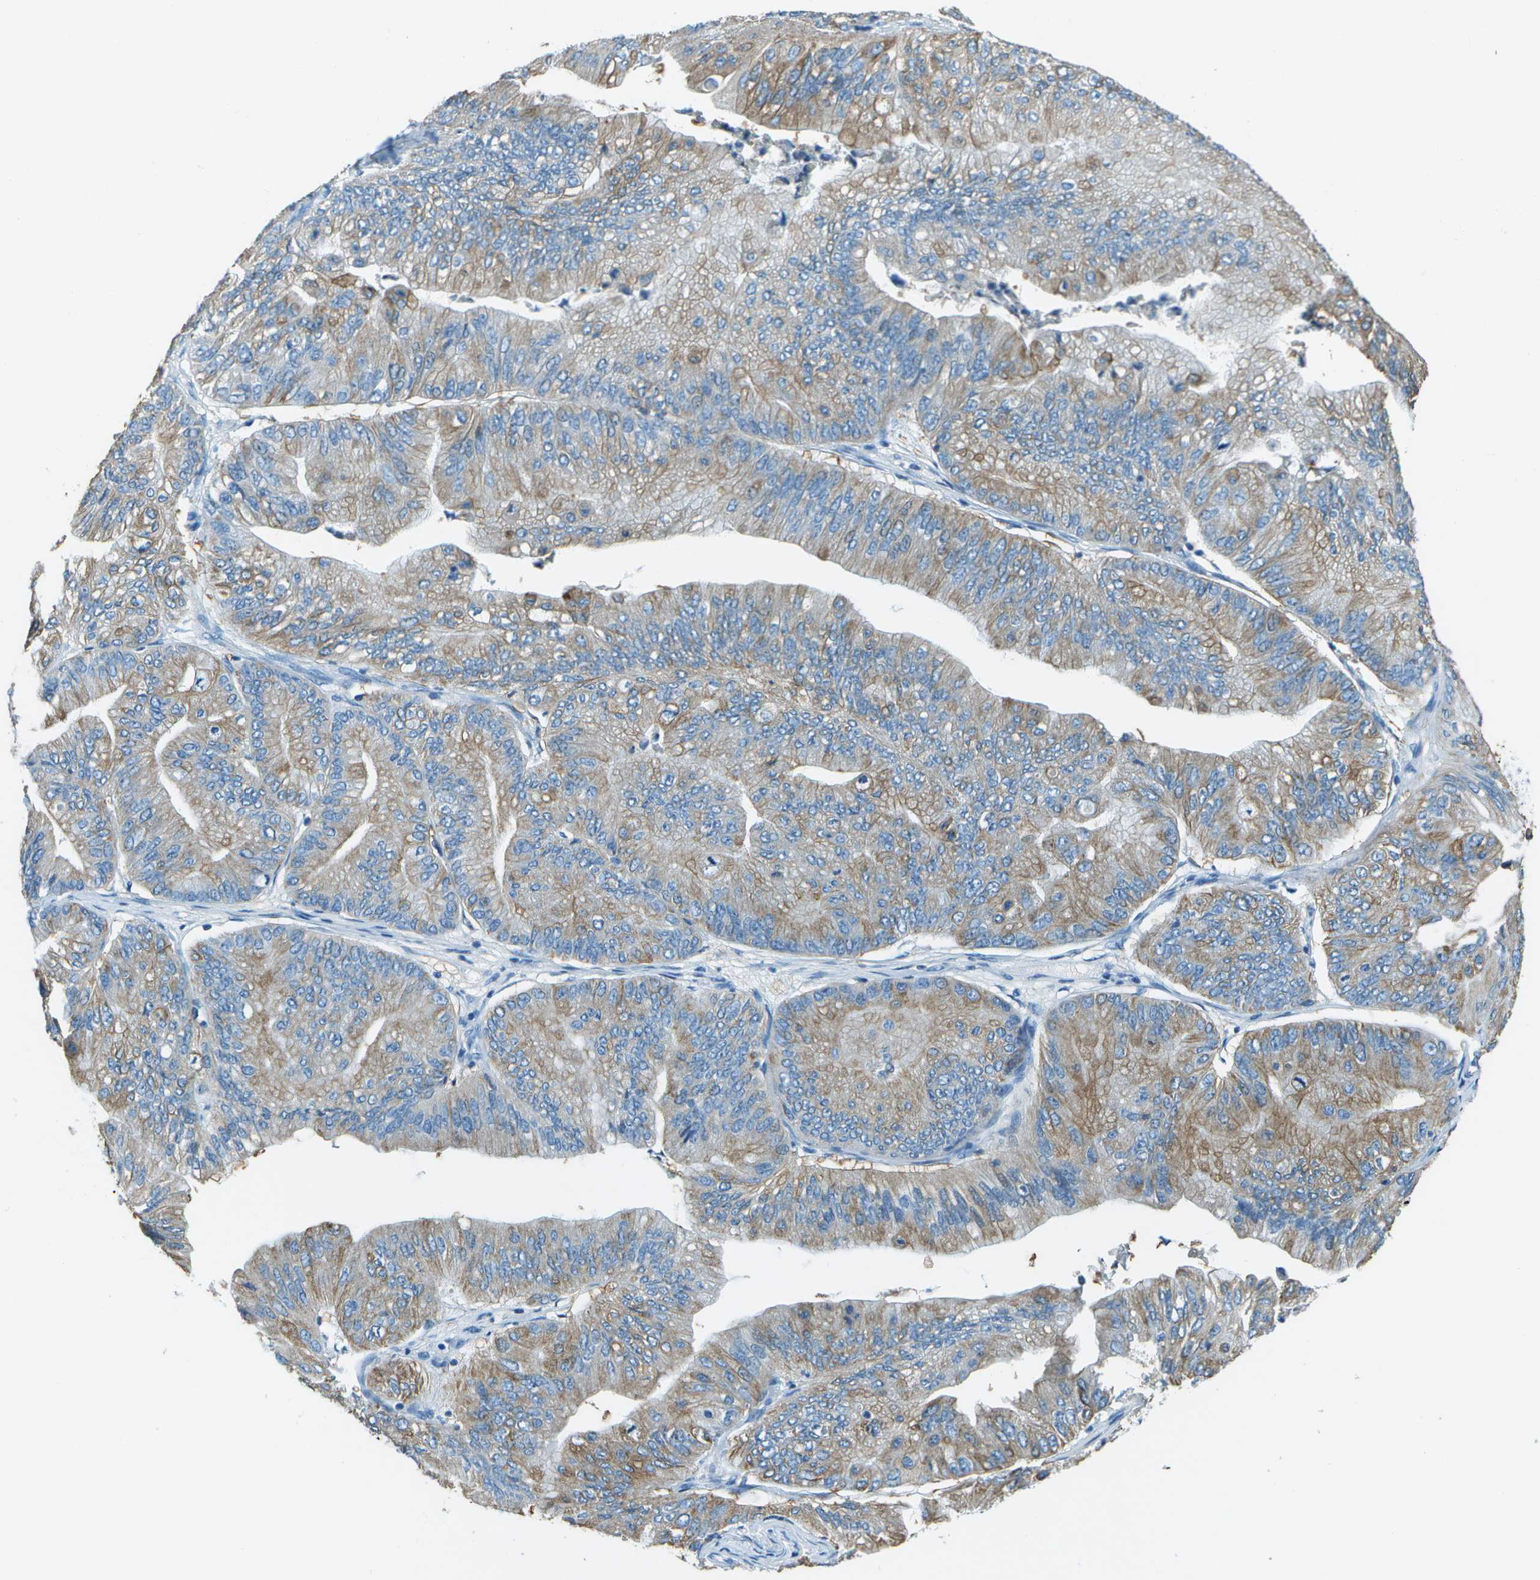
{"staining": {"intensity": "moderate", "quantity": "25%-75%", "location": "cytoplasmic/membranous"}, "tissue": "ovarian cancer", "cell_type": "Tumor cells", "image_type": "cancer", "snomed": [{"axis": "morphology", "description": "Cystadenocarcinoma, mucinous, NOS"}, {"axis": "topography", "description": "Ovary"}], "caption": "Ovarian mucinous cystadenocarcinoma stained with DAB immunohistochemistry displays medium levels of moderate cytoplasmic/membranous positivity in about 25%-75% of tumor cells.", "gene": "SLC16A10", "patient": {"sex": "female", "age": 61}}